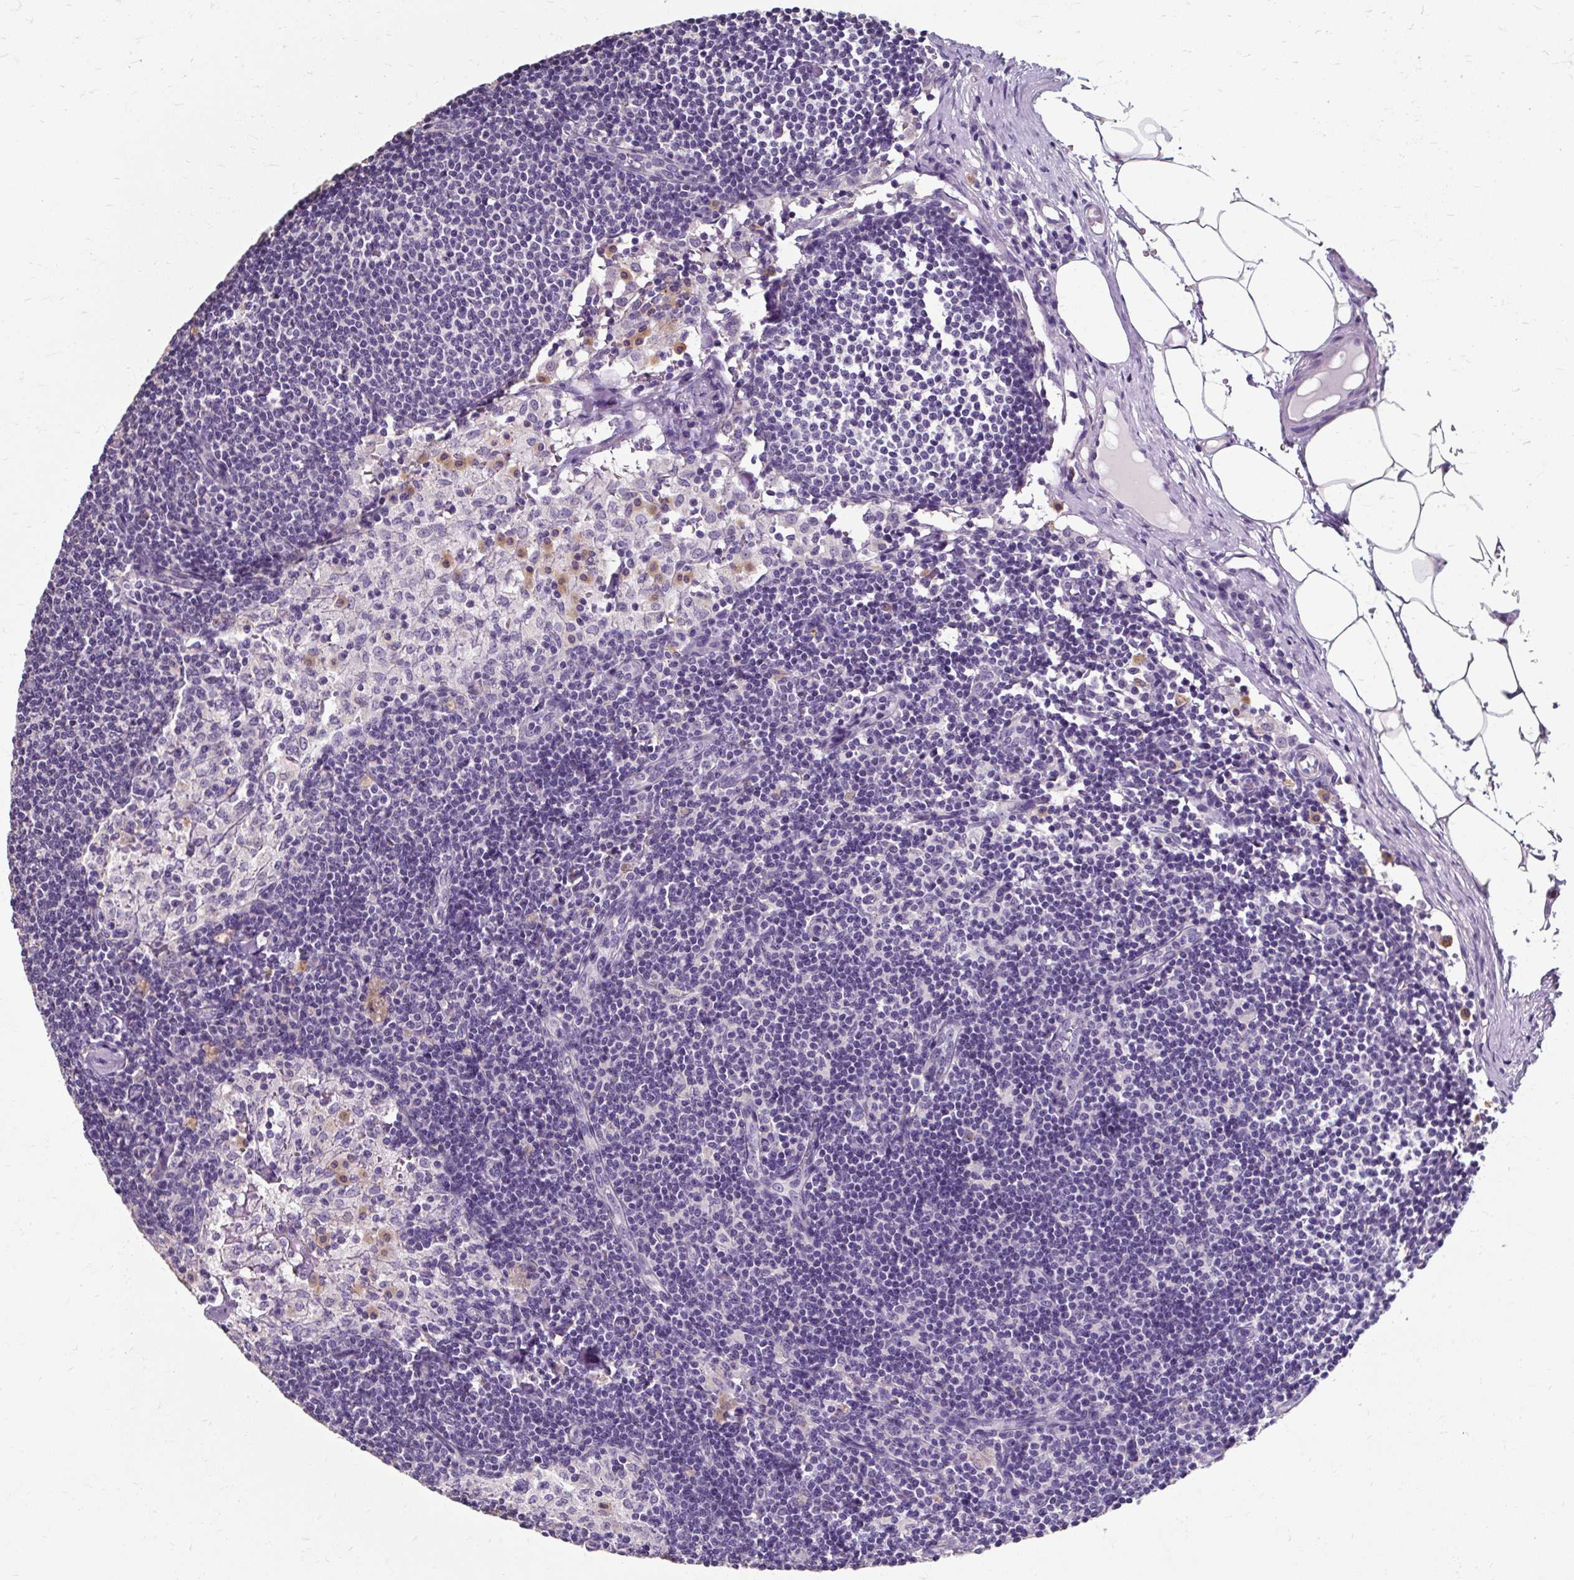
{"staining": {"intensity": "negative", "quantity": "none", "location": "none"}, "tissue": "lymph node", "cell_type": "Germinal center cells", "image_type": "normal", "snomed": [{"axis": "morphology", "description": "Normal tissue, NOS"}, {"axis": "topography", "description": "Lymph node"}], "caption": "The immunohistochemistry (IHC) micrograph has no significant expression in germinal center cells of lymph node.", "gene": "KLHL24", "patient": {"sex": "male", "age": 49}}